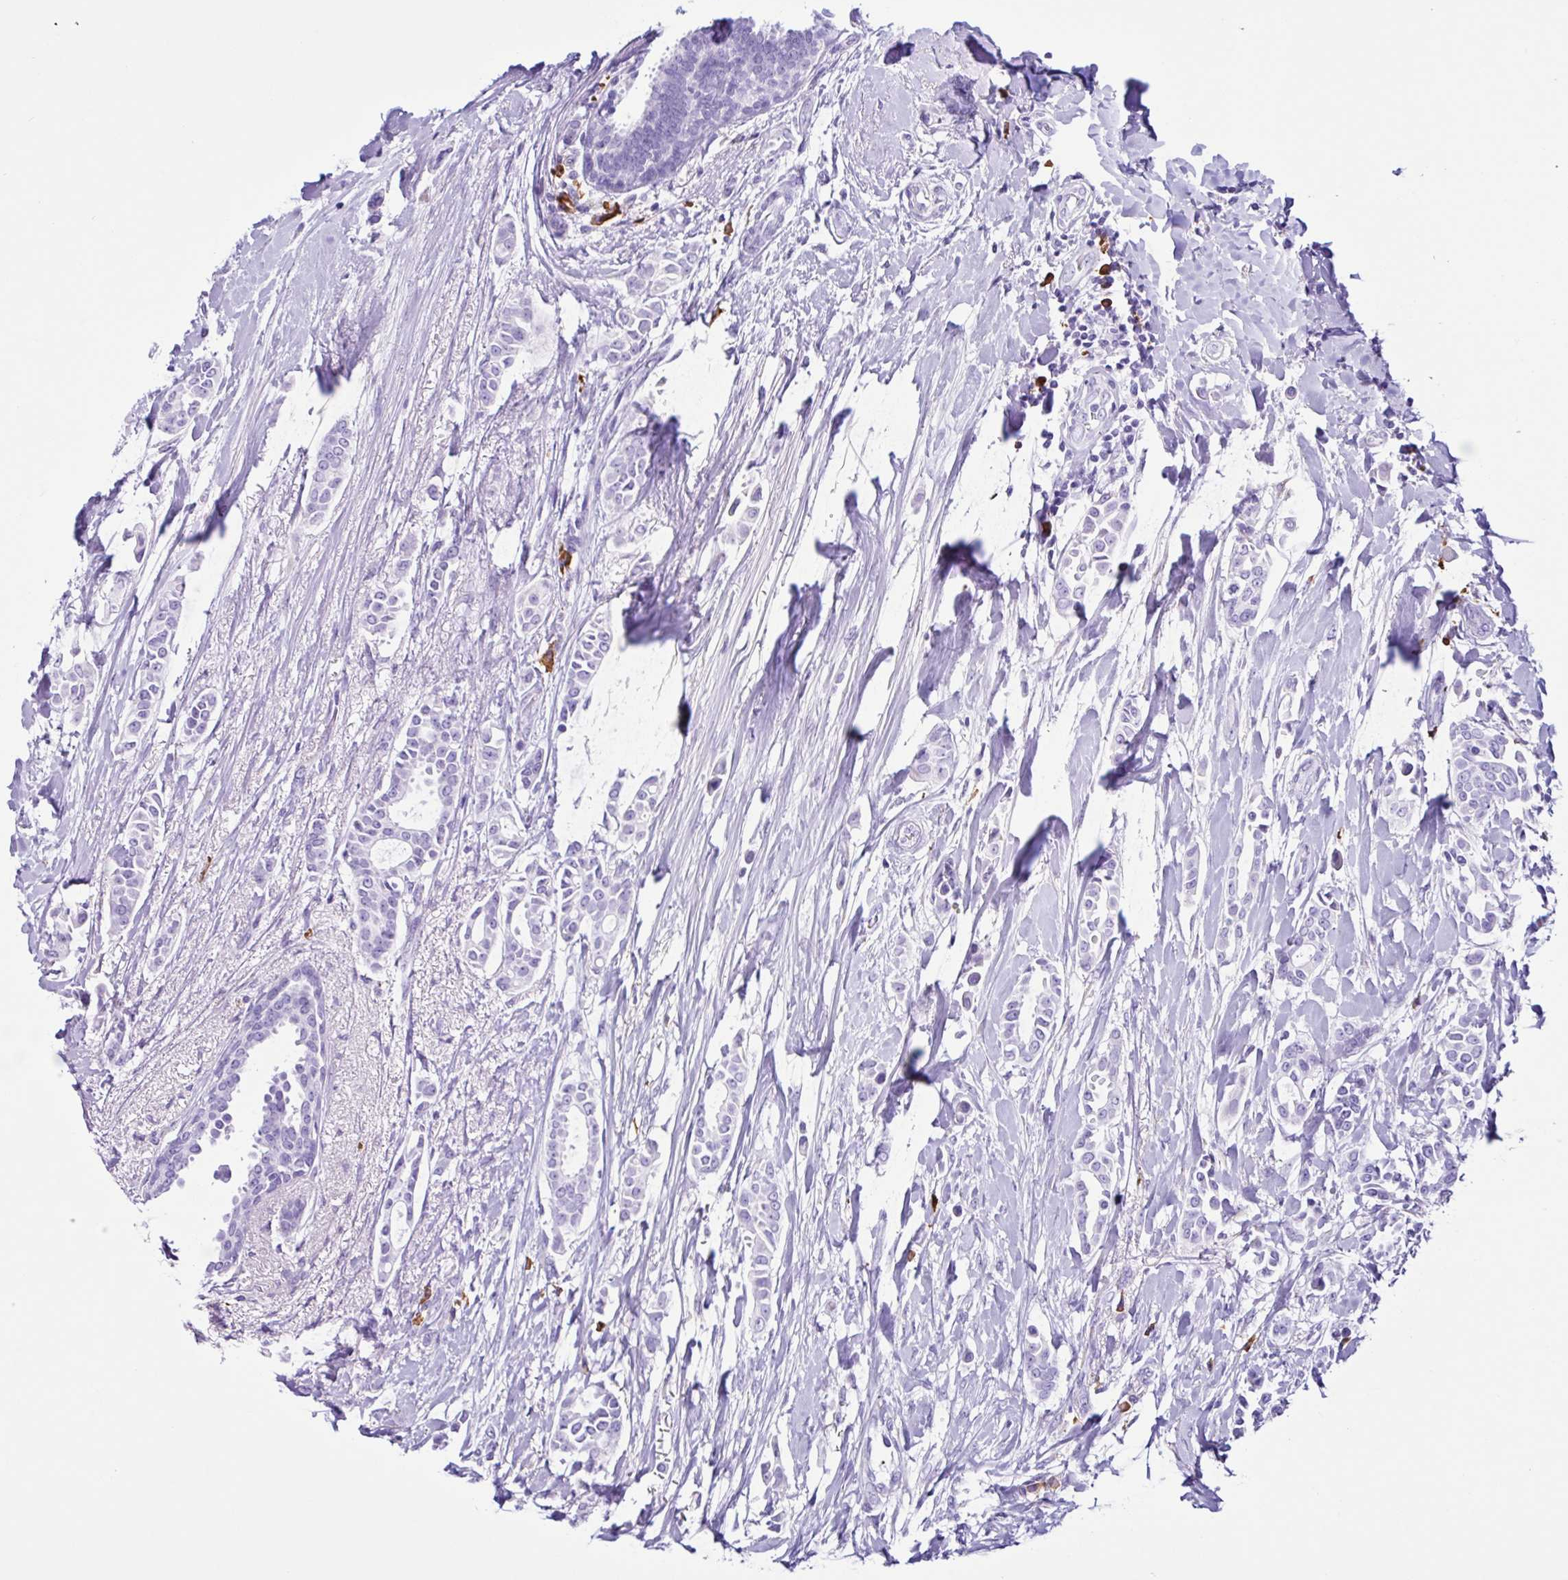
{"staining": {"intensity": "negative", "quantity": "none", "location": "none"}, "tissue": "breast cancer", "cell_type": "Tumor cells", "image_type": "cancer", "snomed": [{"axis": "morphology", "description": "Duct carcinoma"}, {"axis": "topography", "description": "Breast"}], "caption": "Immunohistochemistry of human infiltrating ductal carcinoma (breast) exhibits no positivity in tumor cells.", "gene": "PIGF", "patient": {"sex": "female", "age": 64}}